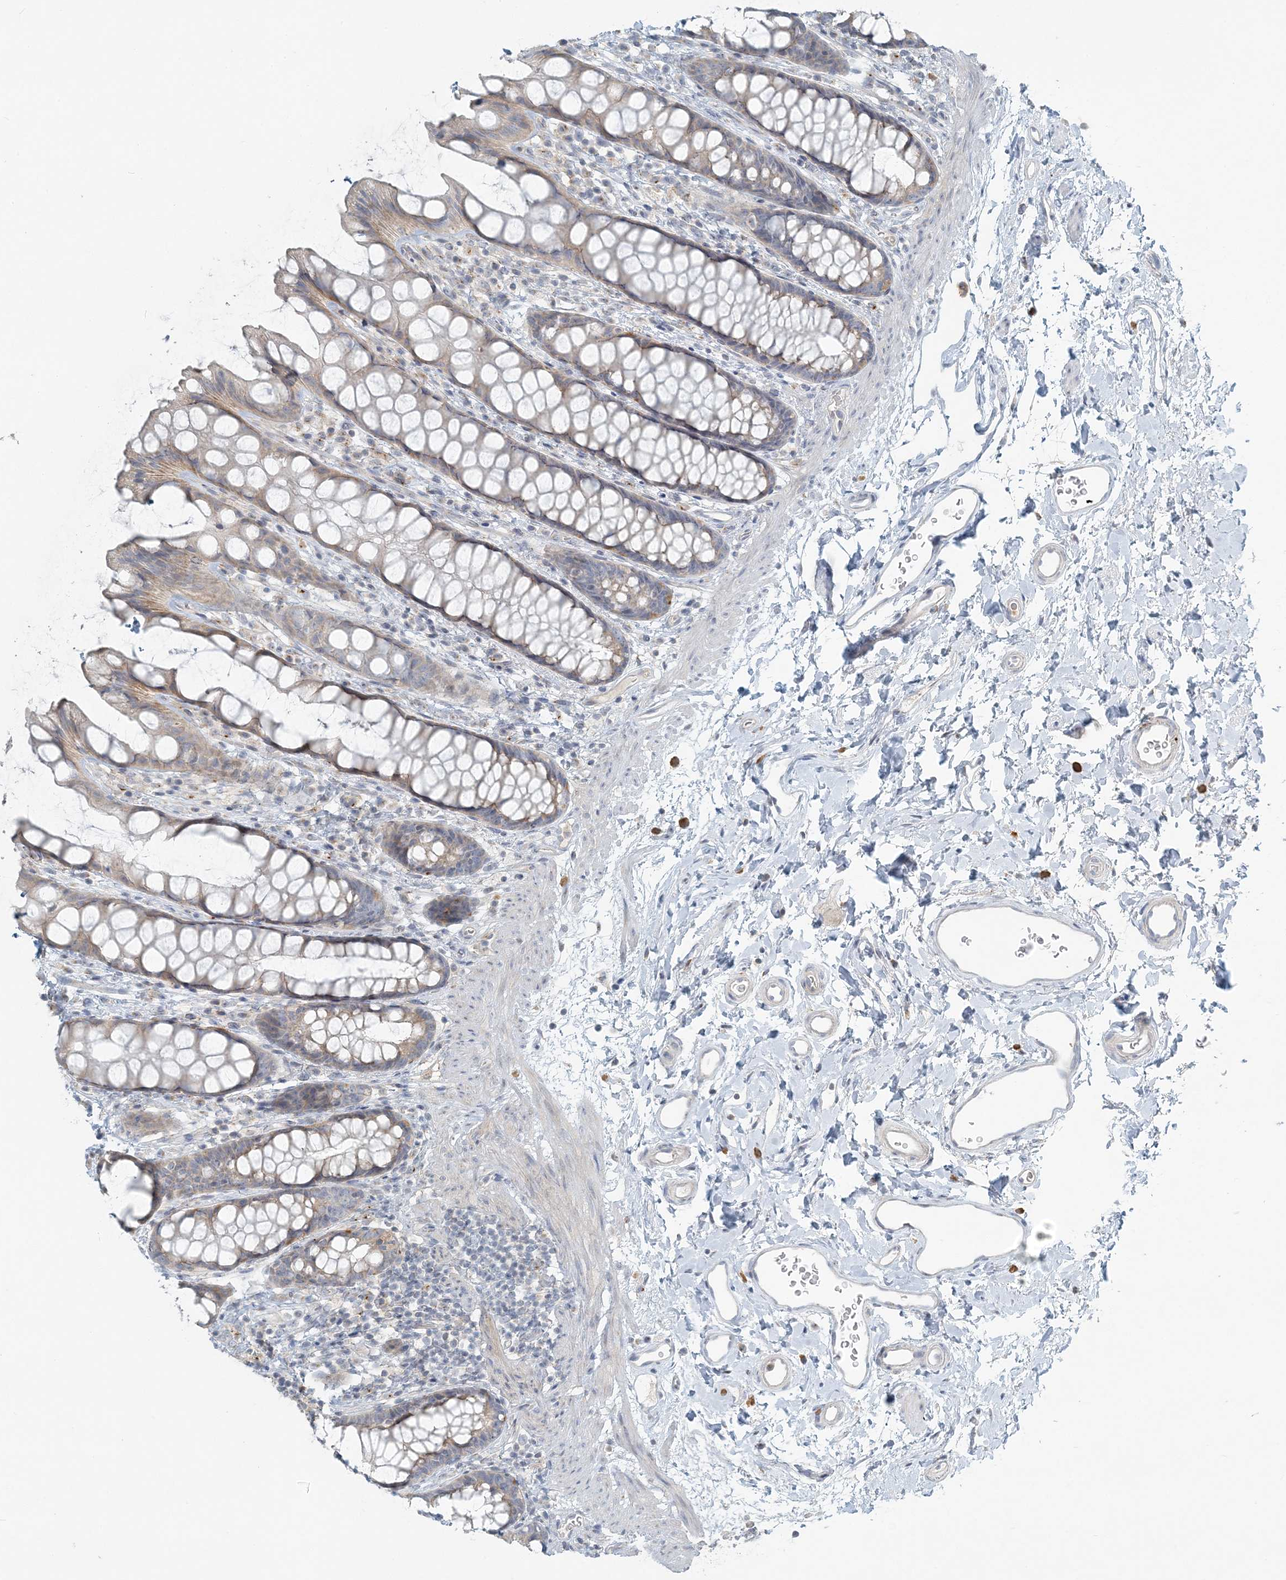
{"staining": {"intensity": "weak", "quantity": "<25%", "location": "cytoplasmic/membranous"}, "tissue": "rectum", "cell_type": "Glandular cells", "image_type": "normal", "snomed": [{"axis": "morphology", "description": "Normal tissue, NOS"}, {"axis": "topography", "description": "Rectum"}], "caption": "IHC image of benign rectum stained for a protein (brown), which reveals no staining in glandular cells.", "gene": "NAA11", "patient": {"sex": "female", "age": 65}}